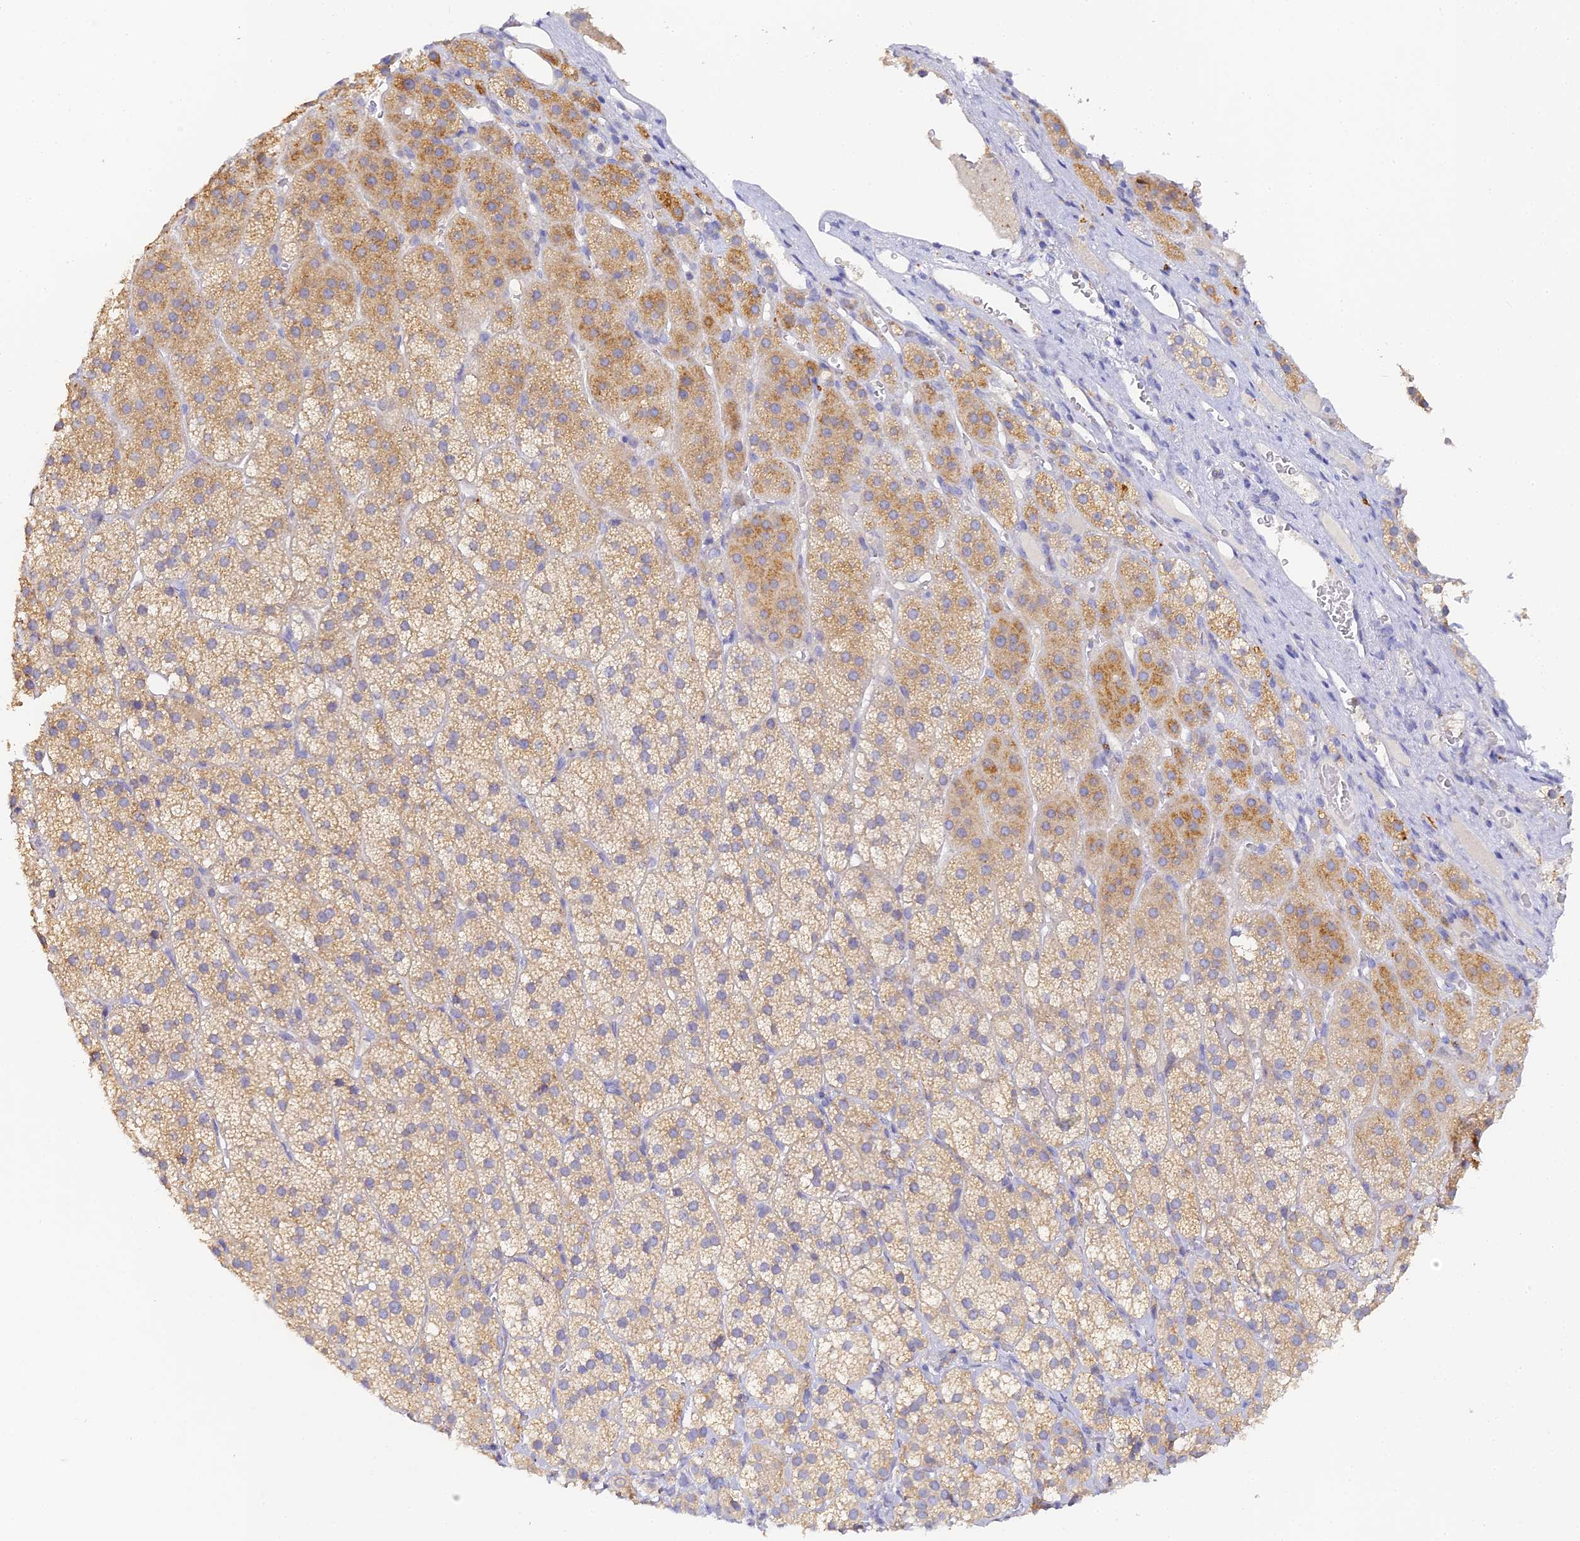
{"staining": {"intensity": "moderate", "quantity": ">75%", "location": "cytoplasmic/membranous"}, "tissue": "adrenal gland", "cell_type": "Glandular cells", "image_type": "normal", "snomed": [{"axis": "morphology", "description": "Normal tissue, NOS"}, {"axis": "topography", "description": "Adrenal gland"}], "caption": "Immunohistochemistry staining of unremarkable adrenal gland, which shows medium levels of moderate cytoplasmic/membranous expression in approximately >75% of glandular cells indicating moderate cytoplasmic/membranous protein expression. The staining was performed using DAB (3,3'-diaminobenzidine) (brown) for protein detection and nuclei were counterstained in hematoxylin (blue).", "gene": "DONSON", "patient": {"sex": "female", "age": 44}}